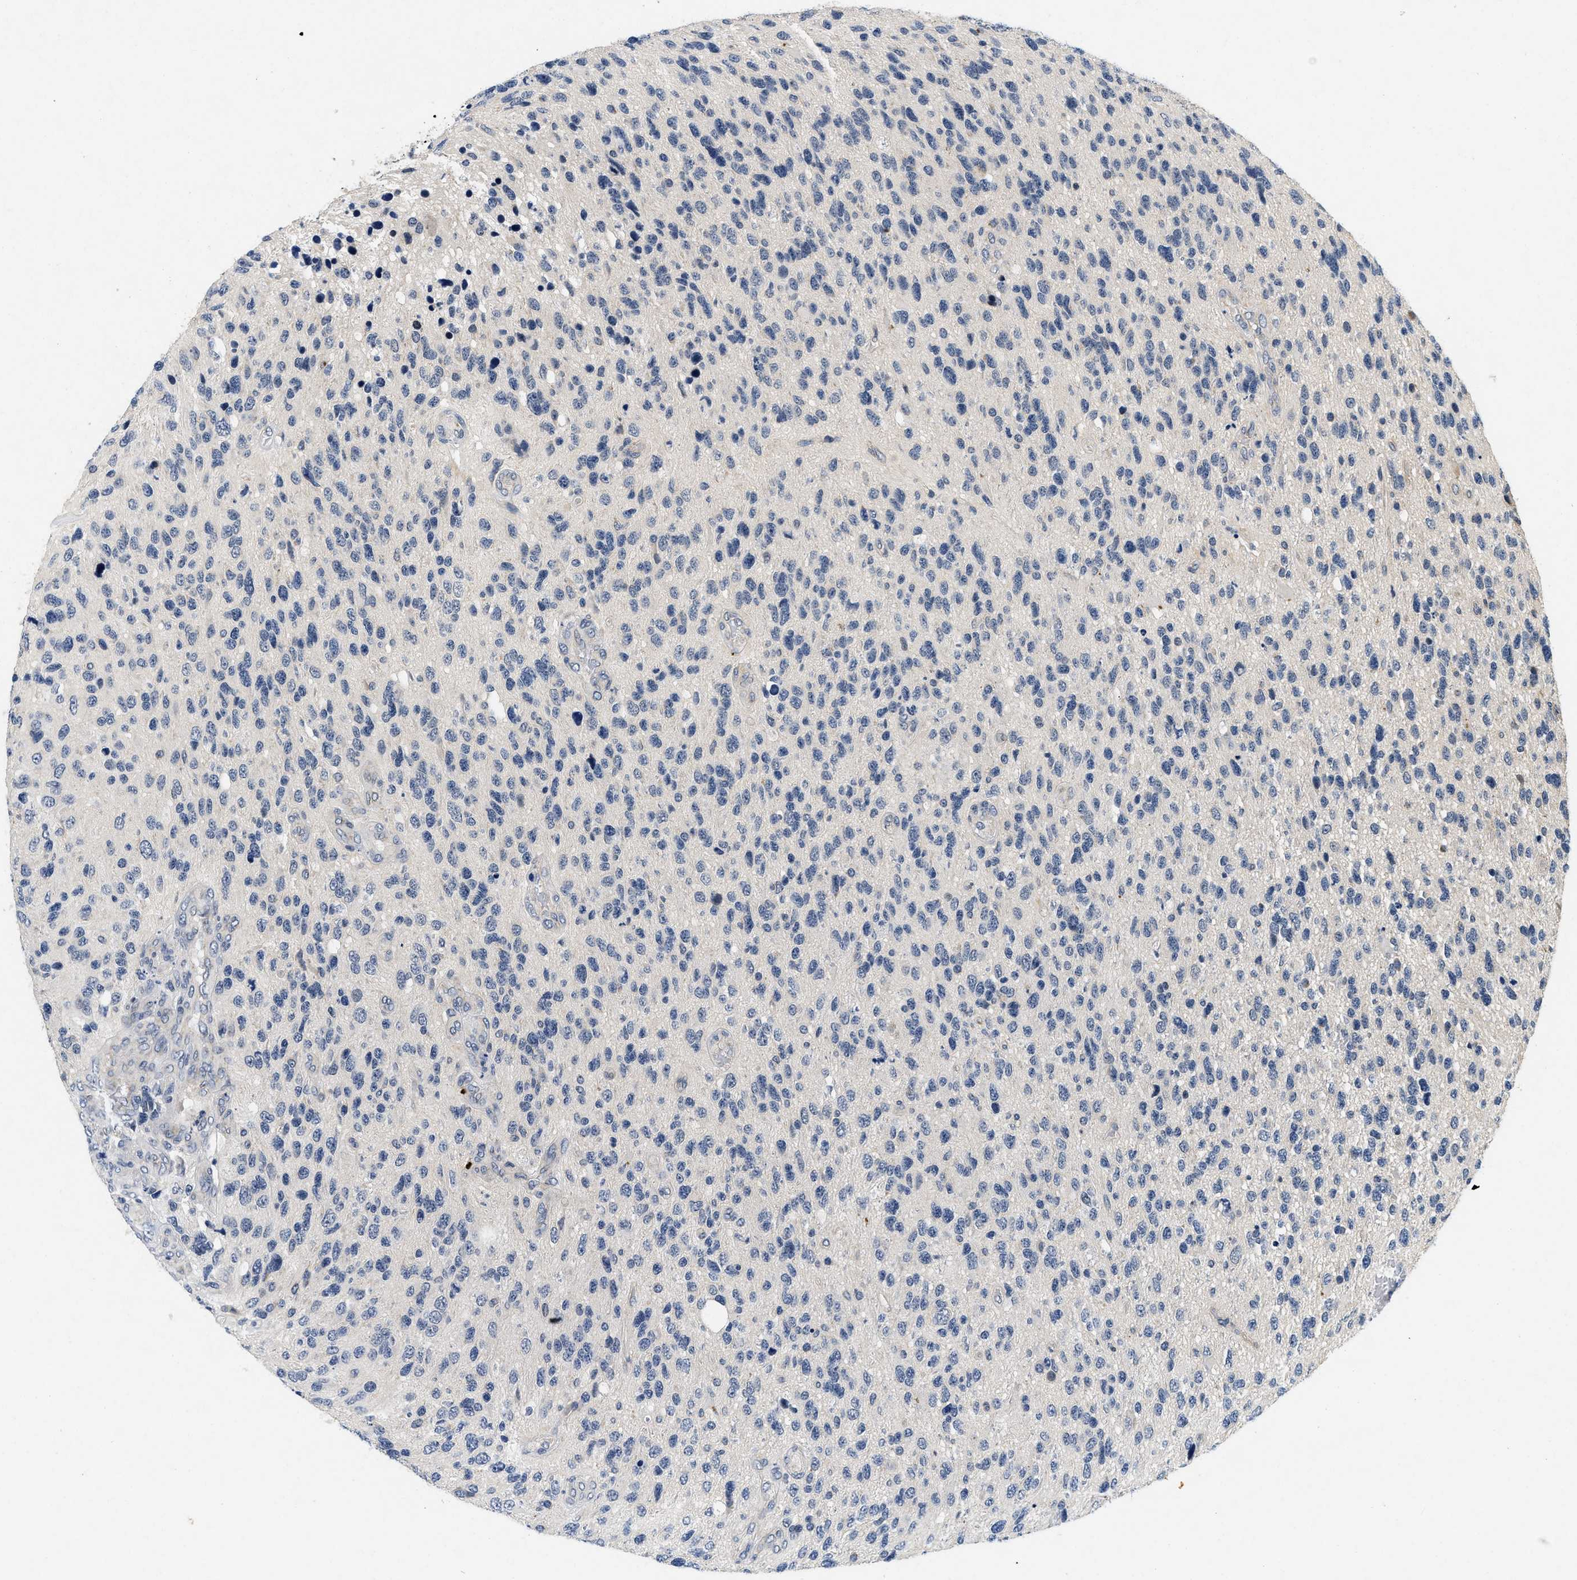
{"staining": {"intensity": "negative", "quantity": "none", "location": "none"}, "tissue": "glioma", "cell_type": "Tumor cells", "image_type": "cancer", "snomed": [{"axis": "morphology", "description": "Glioma, malignant, High grade"}, {"axis": "topography", "description": "Brain"}], "caption": "Tumor cells show no significant positivity in malignant glioma (high-grade). The staining was performed using DAB (3,3'-diaminobenzidine) to visualize the protein expression in brown, while the nuclei were stained in blue with hematoxylin (Magnification: 20x).", "gene": "PDP1", "patient": {"sex": "female", "age": 58}}